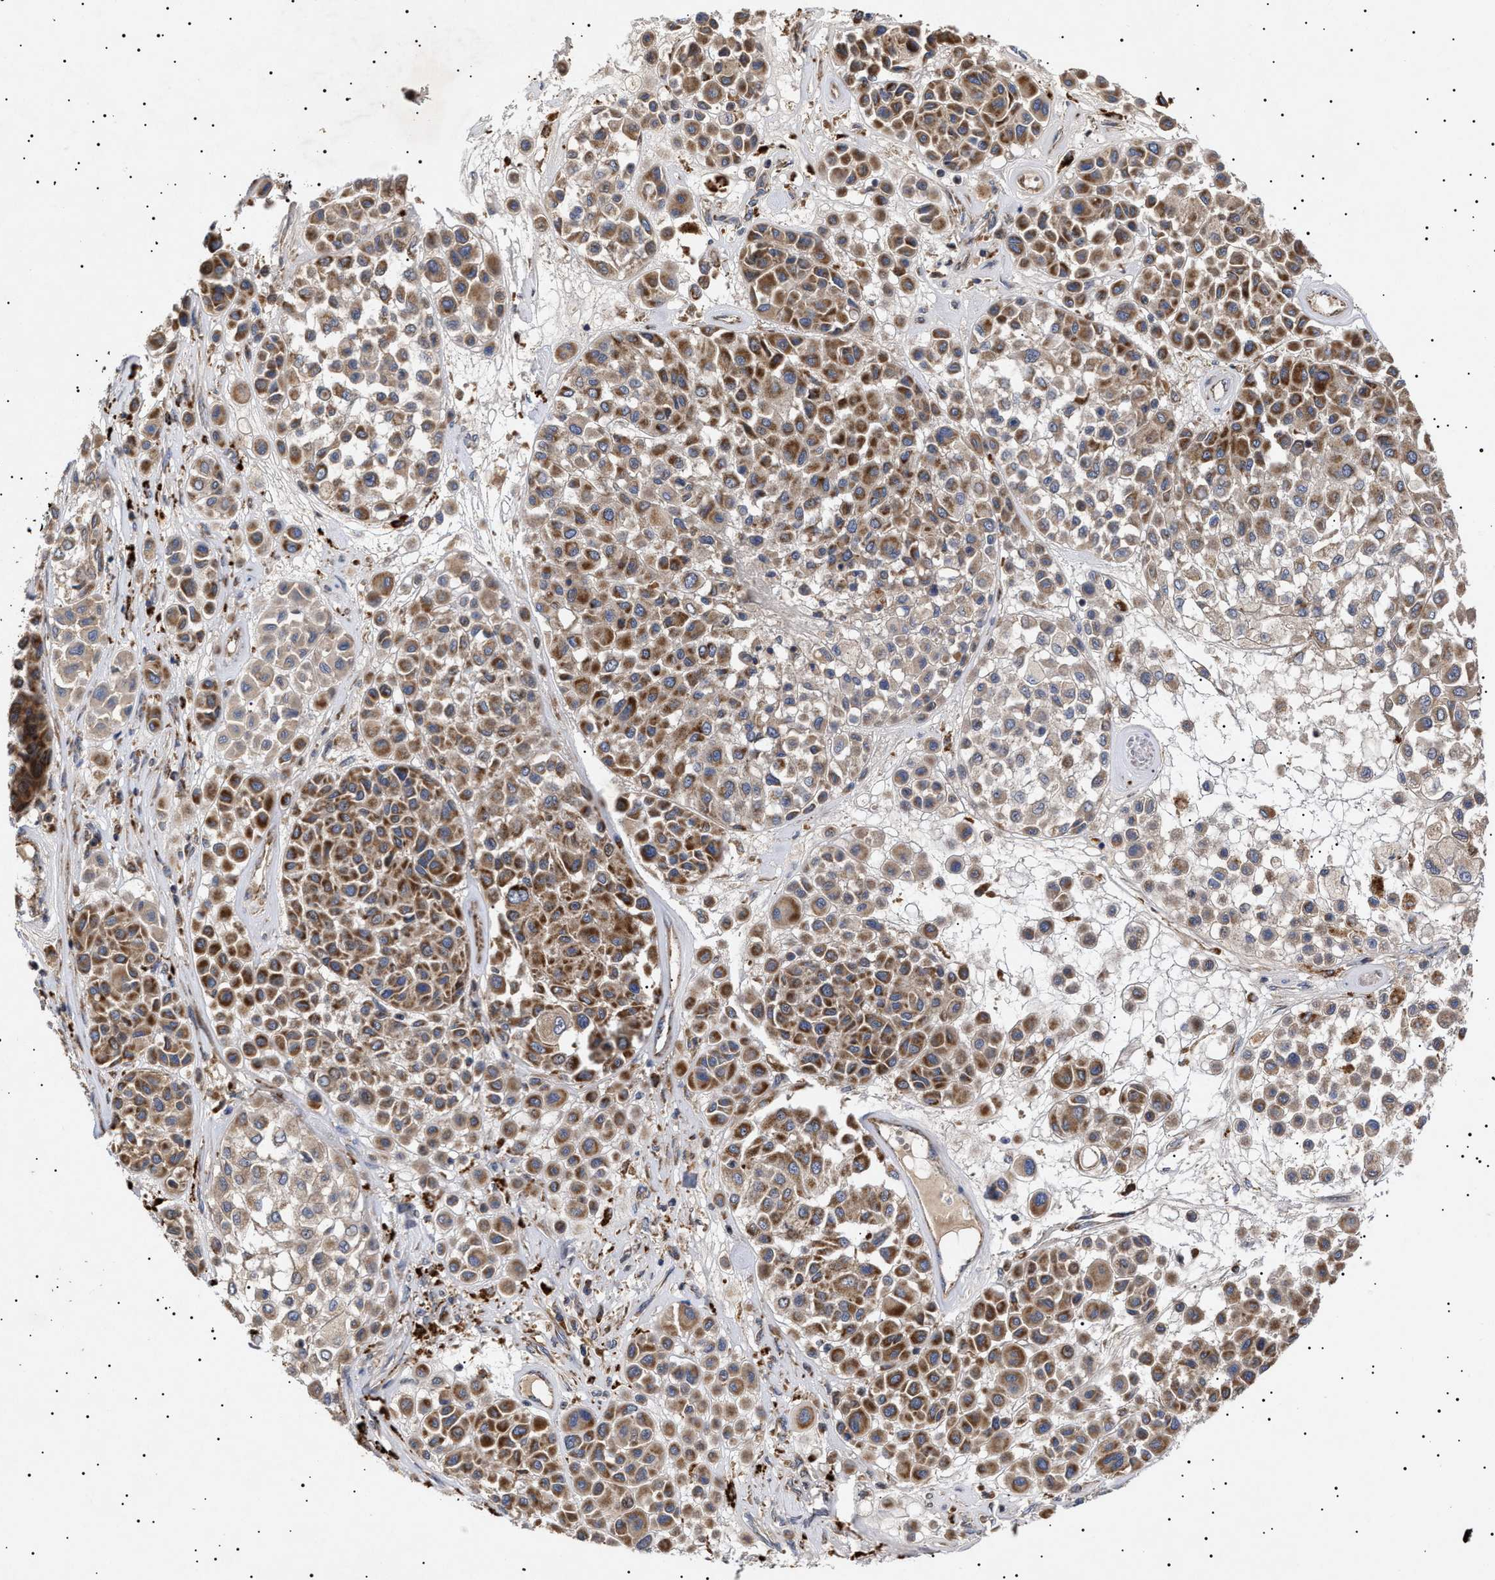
{"staining": {"intensity": "strong", "quantity": ">75%", "location": "cytoplasmic/membranous"}, "tissue": "melanoma", "cell_type": "Tumor cells", "image_type": "cancer", "snomed": [{"axis": "morphology", "description": "Malignant melanoma, Metastatic site"}, {"axis": "topography", "description": "Soft tissue"}], "caption": "Melanoma stained with a protein marker reveals strong staining in tumor cells.", "gene": "MRPL10", "patient": {"sex": "male", "age": 41}}